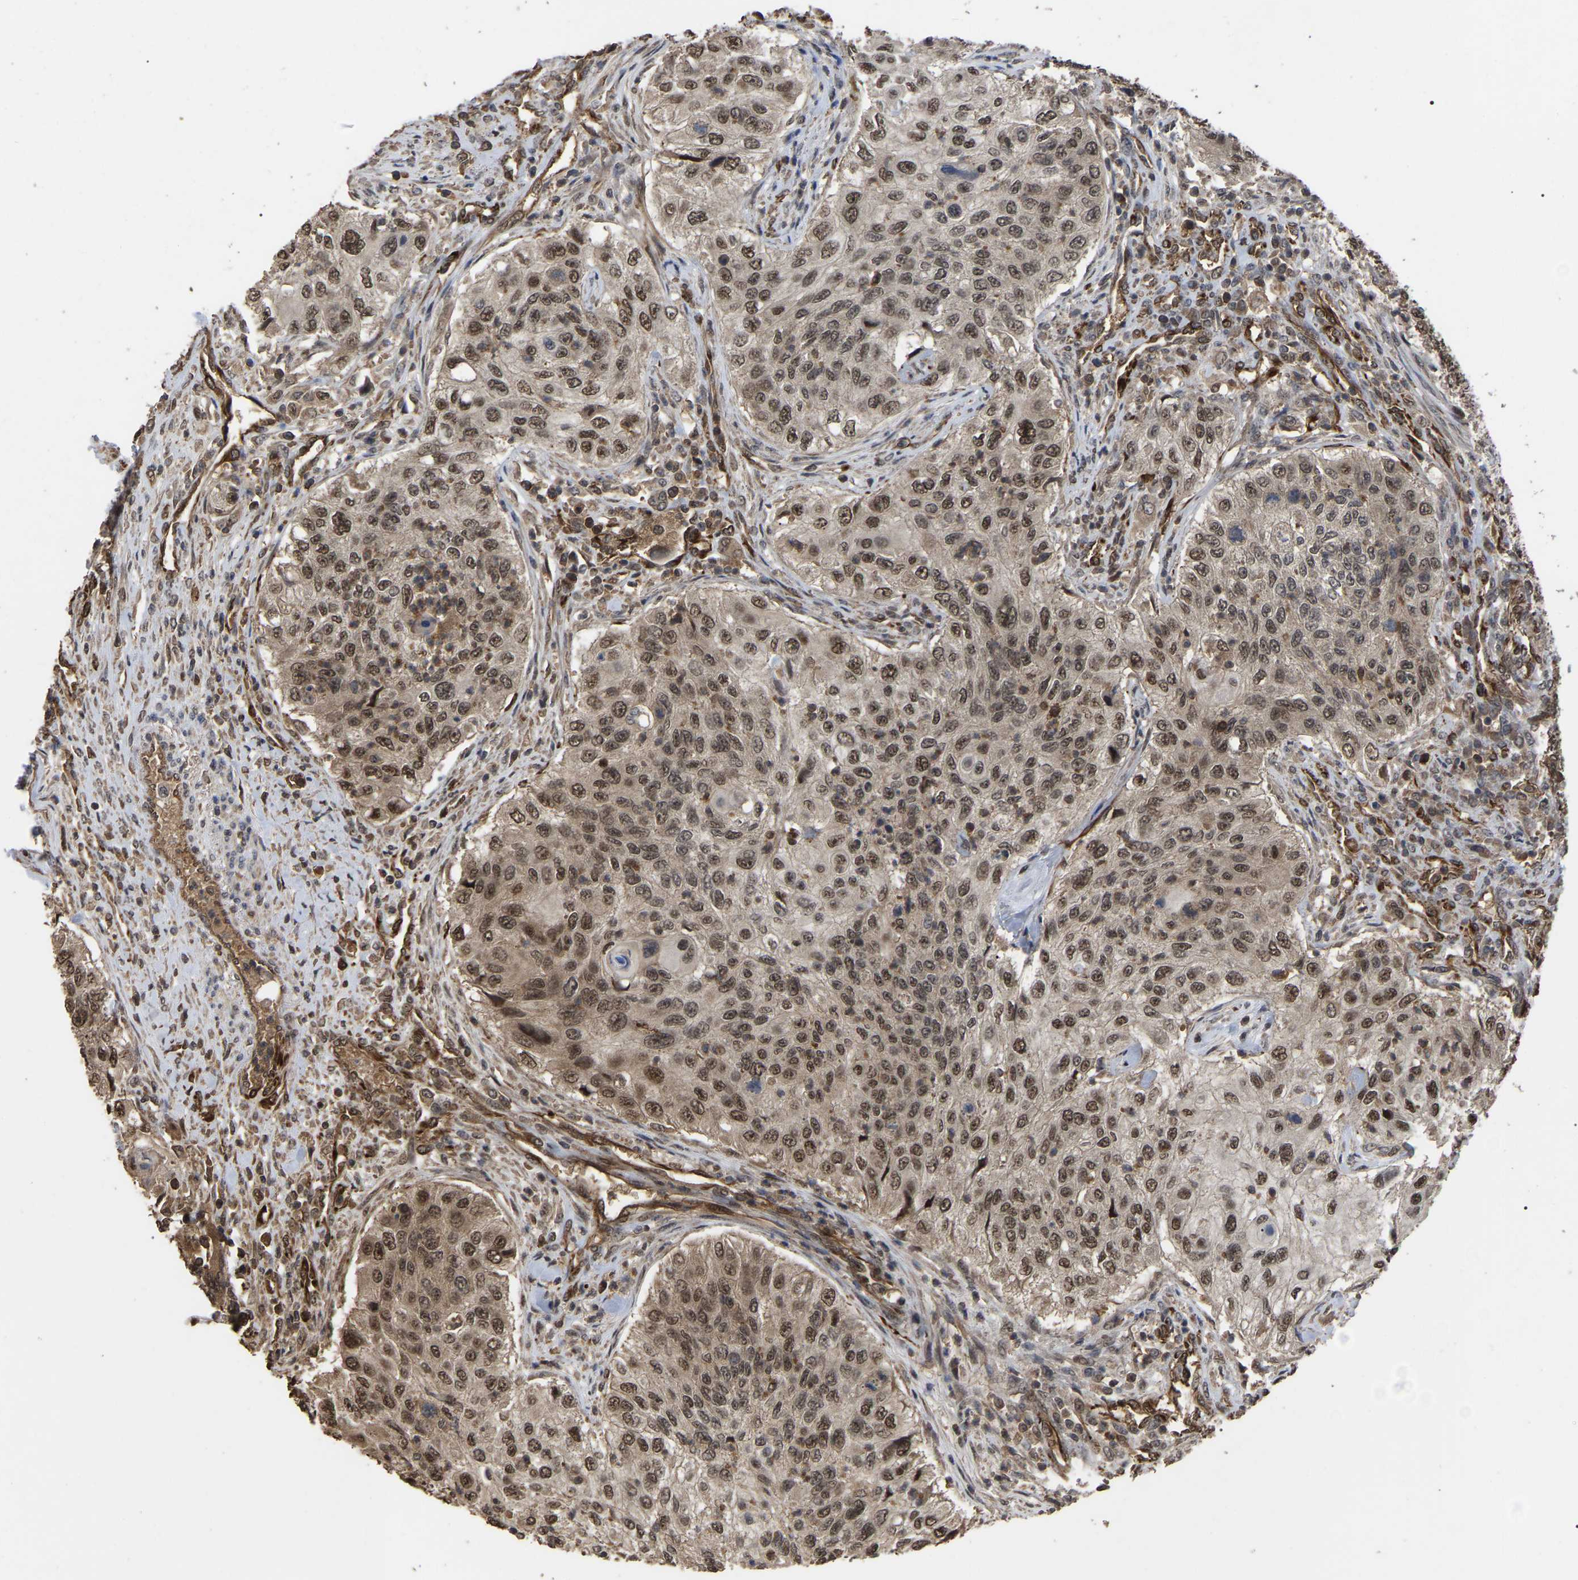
{"staining": {"intensity": "moderate", "quantity": ">75%", "location": "cytoplasmic/membranous,nuclear"}, "tissue": "urothelial cancer", "cell_type": "Tumor cells", "image_type": "cancer", "snomed": [{"axis": "morphology", "description": "Urothelial carcinoma, High grade"}, {"axis": "topography", "description": "Urinary bladder"}], "caption": "About >75% of tumor cells in human urothelial carcinoma (high-grade) demonstrate moderate cytoplasmic/membranous and nuclear protein expression as visualized by brown immunohistochemical staining.", "gene": "FAM161B", "patient": {"sex": "female", "age": 60}}